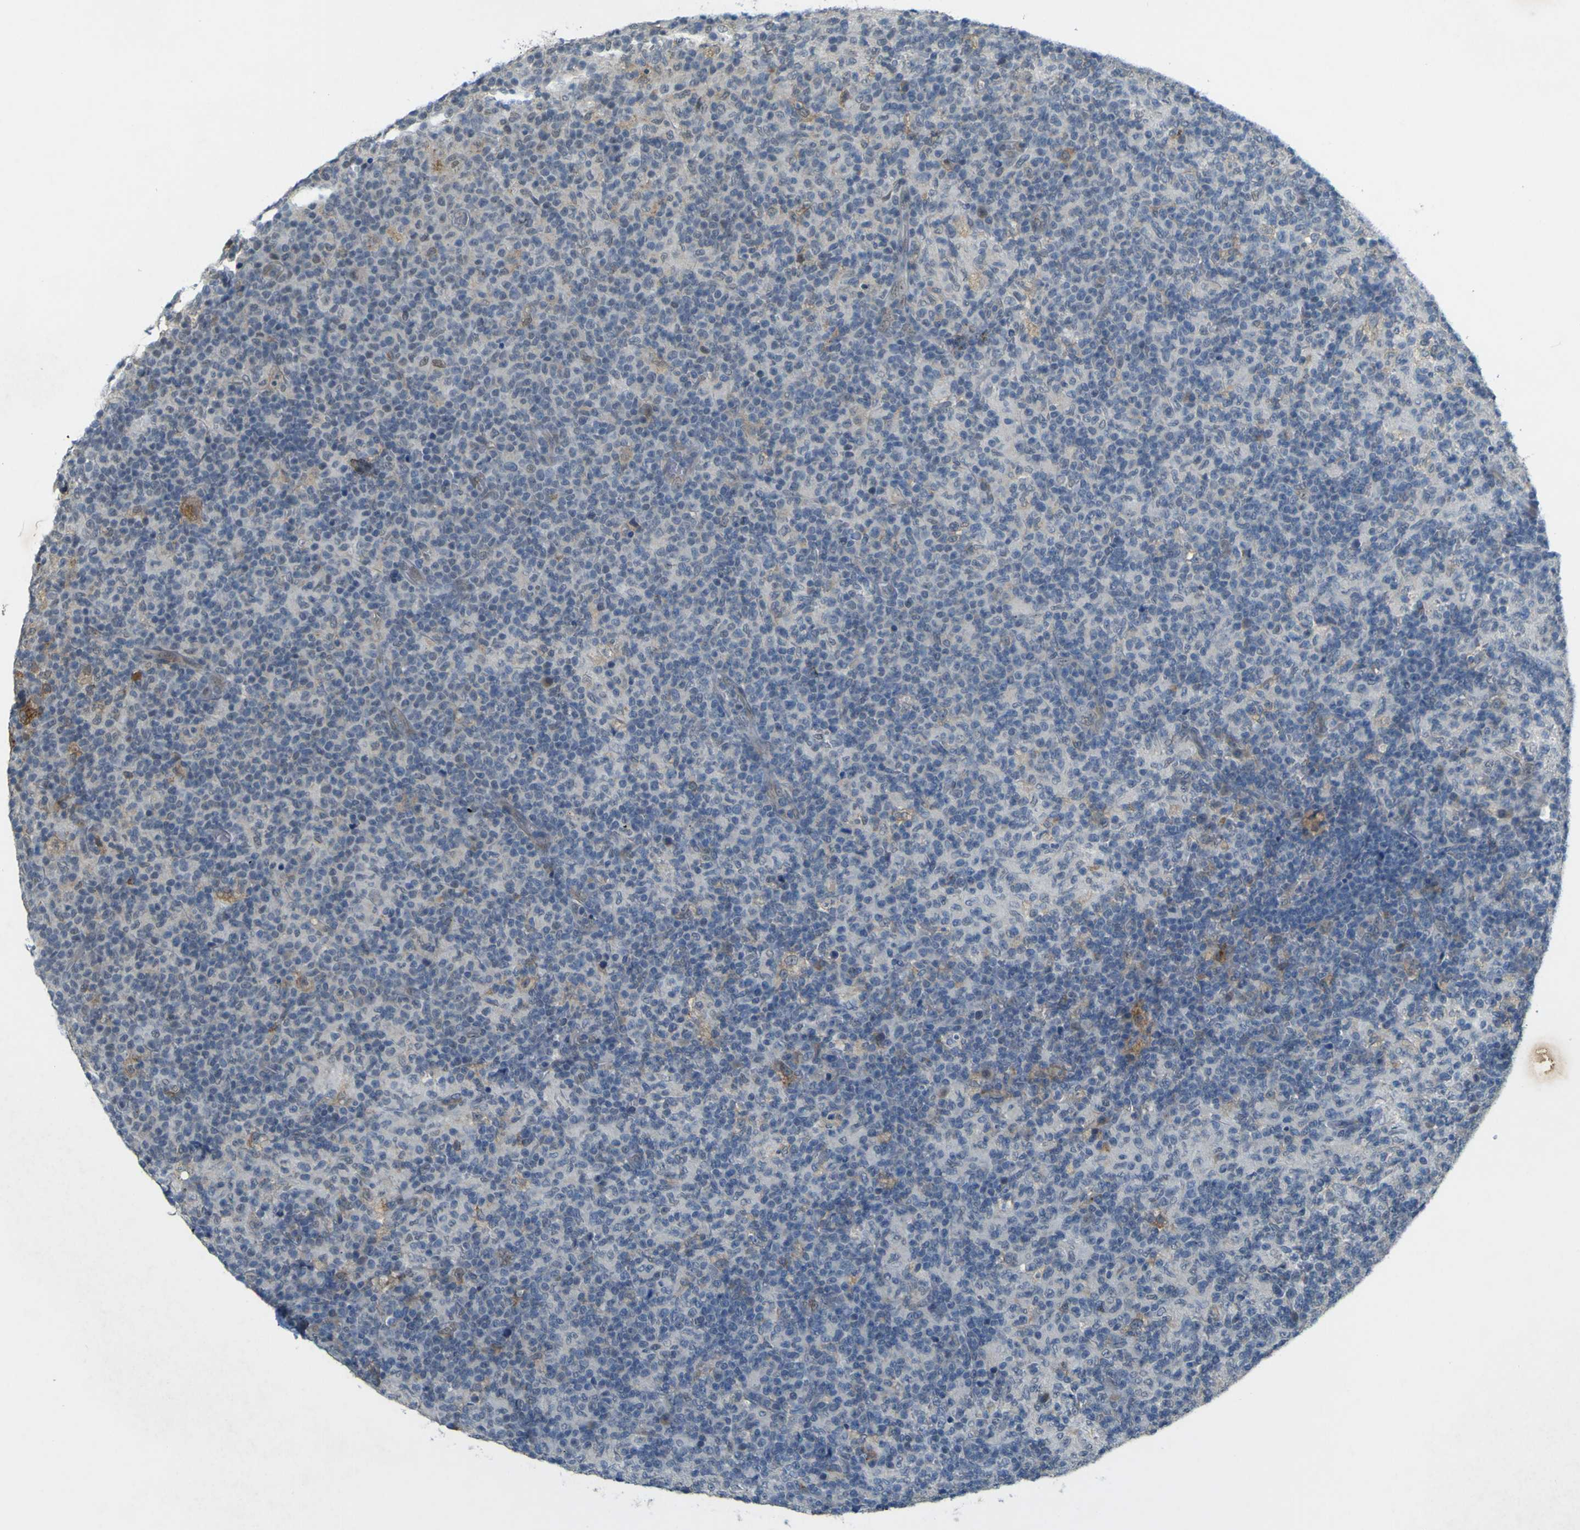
{"staining": {"intensity": "negative", "quantity": "none", "location": "none"}, "tissue": "lymph node", "cell_type": "Germinal center cells", "image_type": "normal", "snomed": [{"axis": "morphology", "description": "Normal tissue, NOS"}, {"axis": "morphology", "description": "Inflammation, NOS"}, {"axis": "topography", "description": "Lymph node"}], "caption": "Immunohistochemistry histopathology image of unremarkable lymph node stained for a protein (brown), which shows no staining in germinal center cells.", "gene": "IGF2R", "patient": {"sex": "male", "age": 55}}